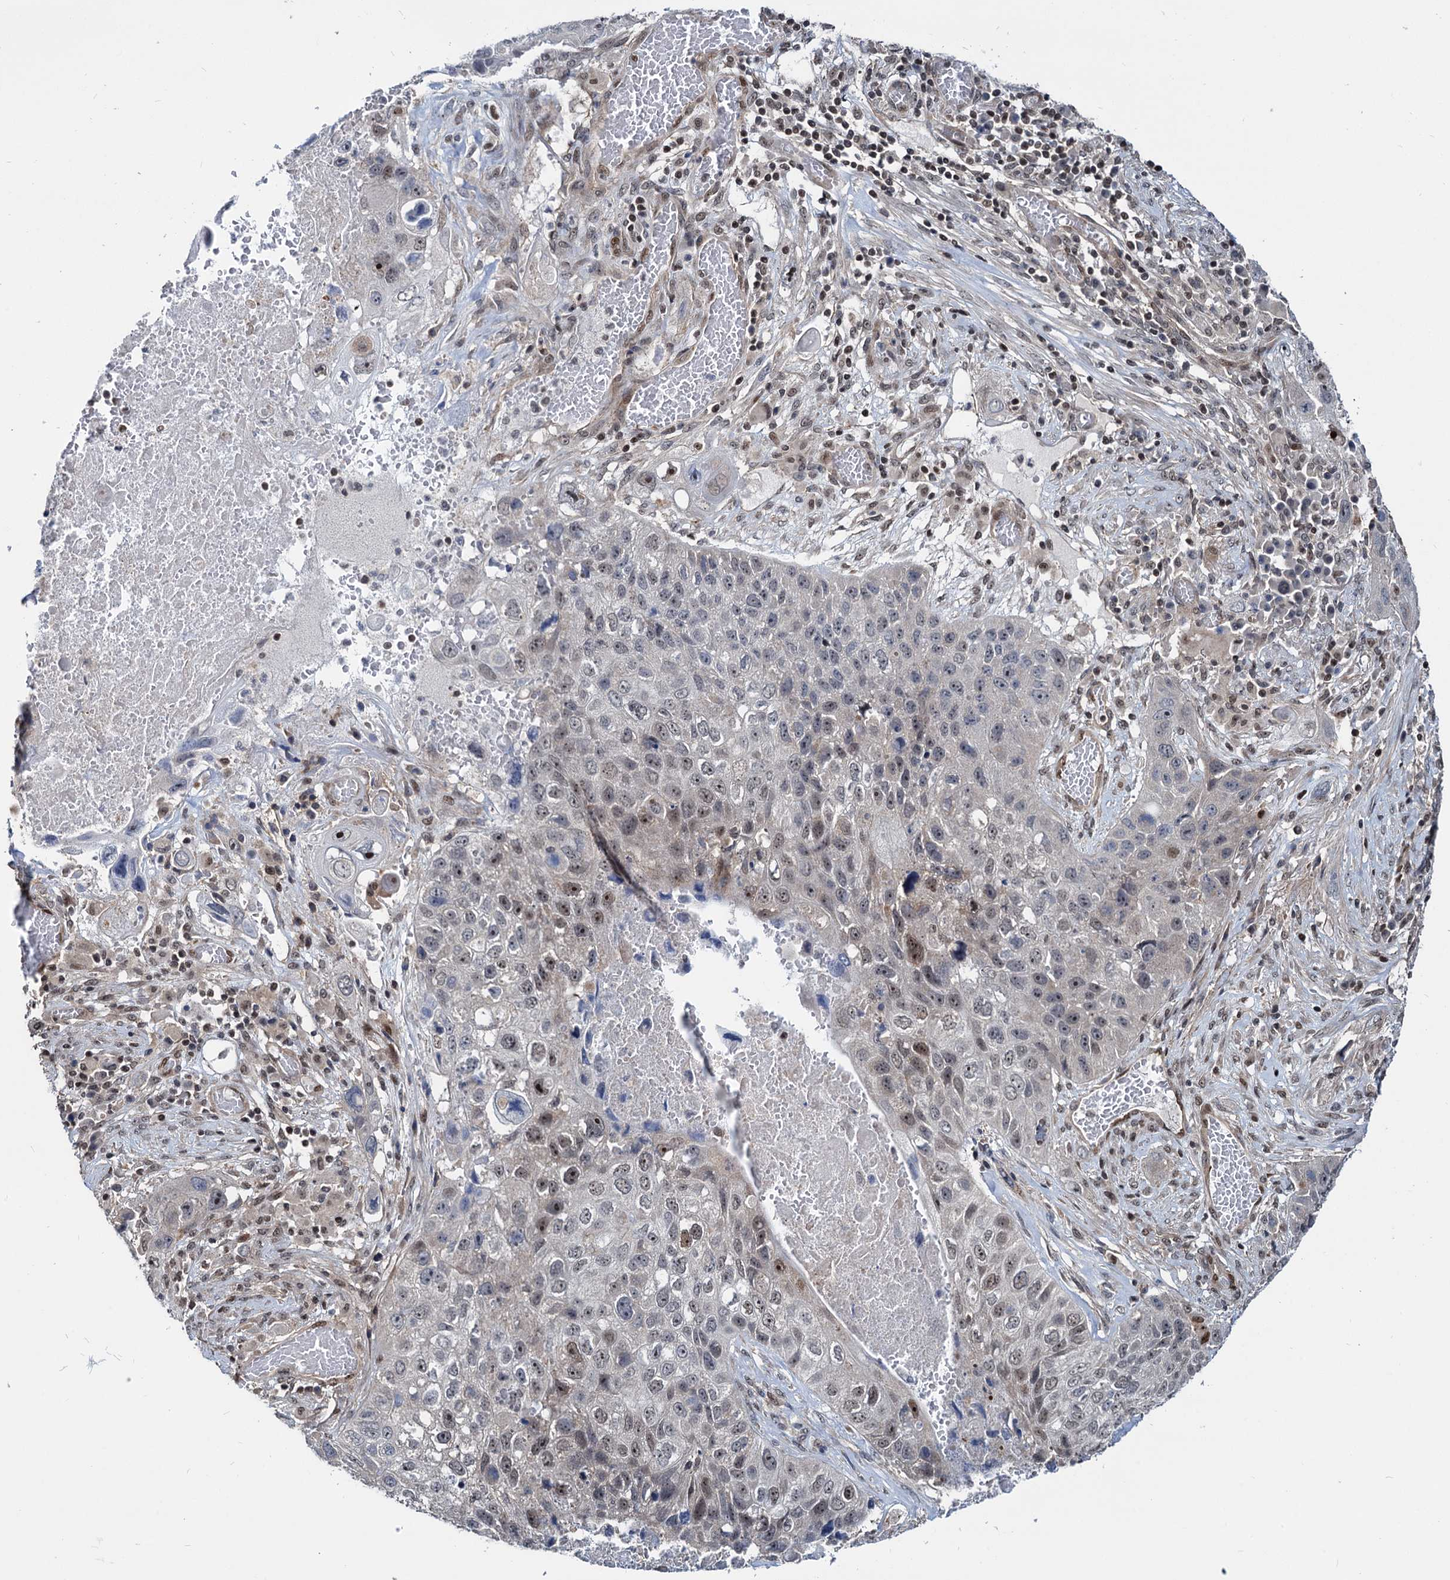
{"staining": {"intensity": "moderate", "quantity": "<25%", "location": "nuclear"}, "tissue": "lung cancer", "cell_type": "Tumor cells", "image_type": "cancer", "snomed": [{"axis": "morphology", "description": "Squamous cell carcinoma, NOS"}, {"axis": "topography", "description": "Lung"}], "caption": "Immunohistochemical staining of lung cancer displays moderate nuclear protein expression in about <25% of tumor cells.", "gene": "UBLCP1", "patient": {"sex": "male", "age": 61}}